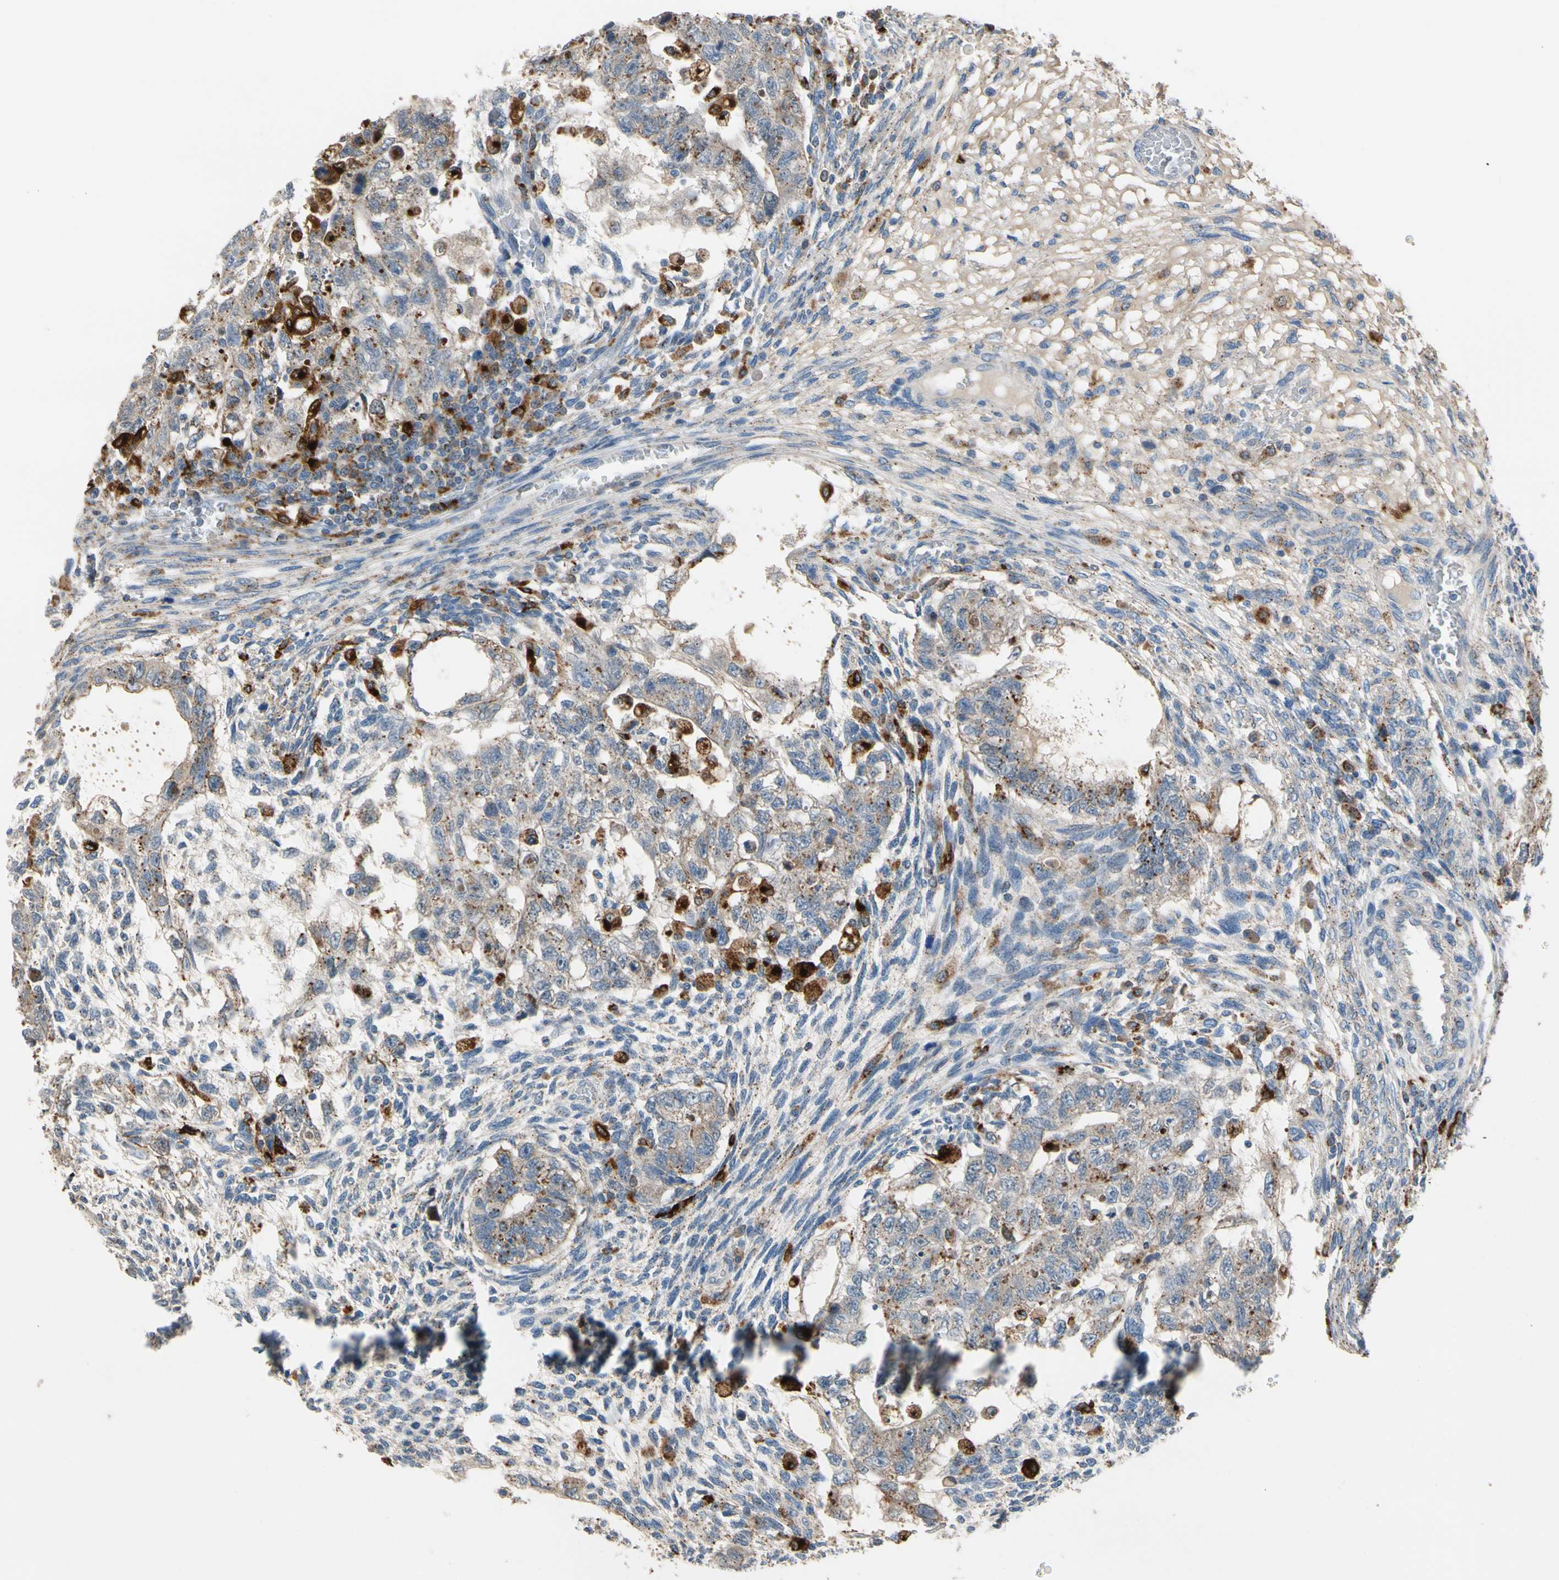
{"staining": {"intensity": "moderate", "quantity": "<25%", "location": "cytoplasmic/membranous"}, "tissue": "testis cancer", "cell_type": "Tumor cells", "image_type": "cancer", "snomed": [{"axis": "morphology", "description": "Normal tissue, NOS"}, {"axis": "morphology", "description": "Carcinoma, Embryonal, NOS"}, {"axis": "topography", "description": "Testis"}], "caption": "Immunohistochemistry (IHC) staining of embryonal carcinoma (testis), which demonstrates low levels of moderate cytoplasmic/membranous positivity in approximately <25% of tumor cells indicating moderate cytoplasmic/membranous protein expression. The staining was performed using DAB (brown) for protein detection and nuclei were counterstained in hematoxylin (blue).", "gene": "GM2A", "patient": {"sex": "male", "age": 36}}